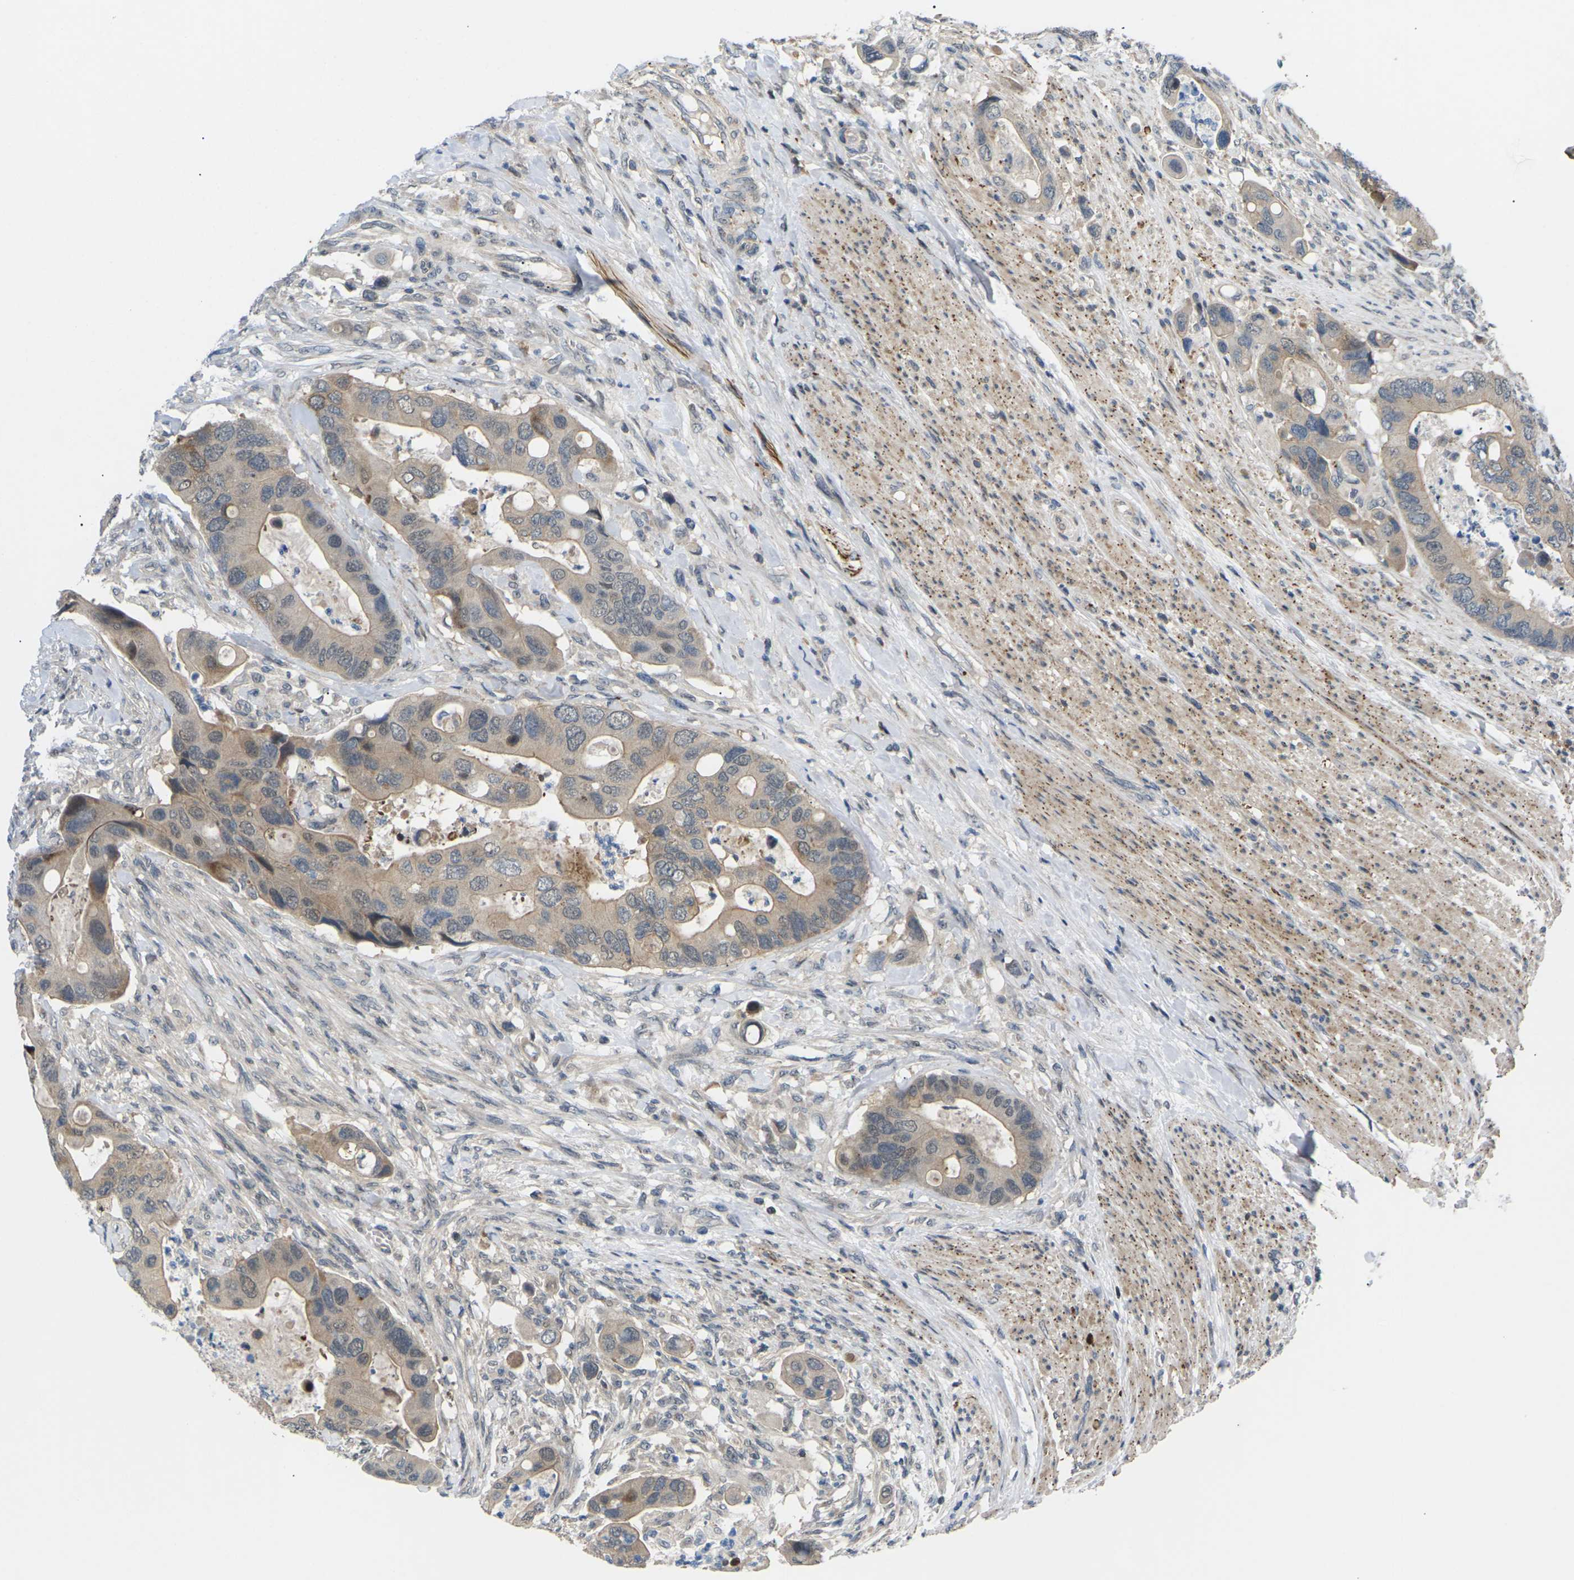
{"staining": {"intensity": "moderate", "quantity": ">75%", "location": "cytoplasmic/membranous"}, "tissue": "colorectal cancer", "cell_type": "Tumor cells", "image_type": "cancer", "snomed": [{"axis": "morphology", "description": "Adenocarcinoma, NOS"}, {"axis": "topography", "description": "Rectum"}], "caption": "A micrograph showing moderate cytoplasmic/membranous positivity in approximately >75% of tumor cells in colorectal cancer, as visualized by brown immunohistochemical staining.", "gene": "RPS6KA3", "patient": {"sex": "female", "age": 57}}